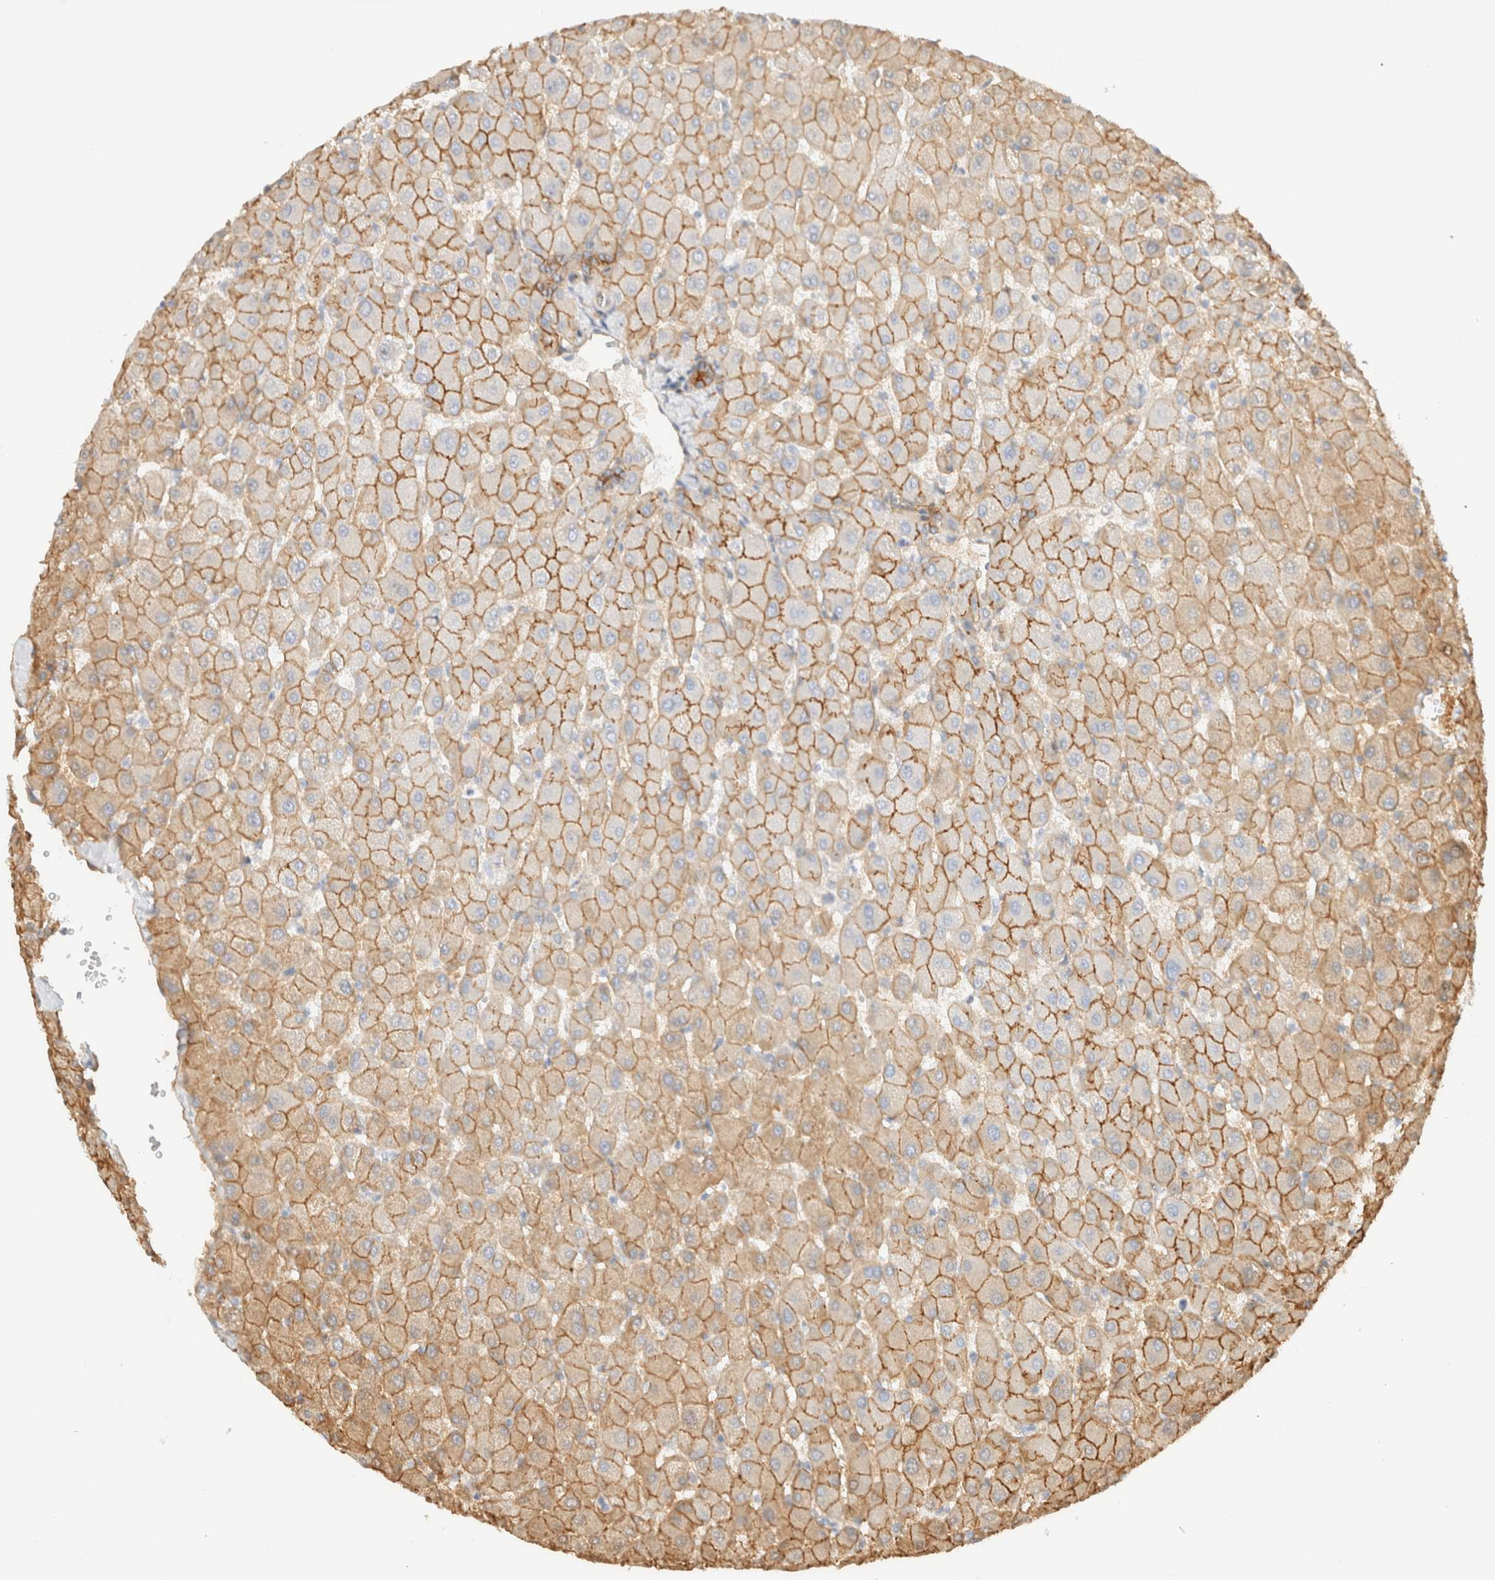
{"staining": {"intensity": "moderate", "quantity": ">75%", "location": "cytoplasmic/membranous"}, "tissue": "liver", "cell_type": "Cholangiocytes", "image_type": "normal", "snomed": [{"axis": "morphology", "description": "Normal tissue, NOS"}, {"axis": "topography", "description": "Liver"}], "caption": "Liver stained with DAB (3,3'-diaminobenzidine) immunohistochemistry reveals medium levels of moderate cytoplasmic/membranous expression in approximately >75% of cholangiocytes. The staining is performed using DAB brown chromogen to label protein expression. The nuclei are counter-stained blue using hematoxylin.", "gene": "CYB5R4", "patient": {"sex": "female", "age": 63}}